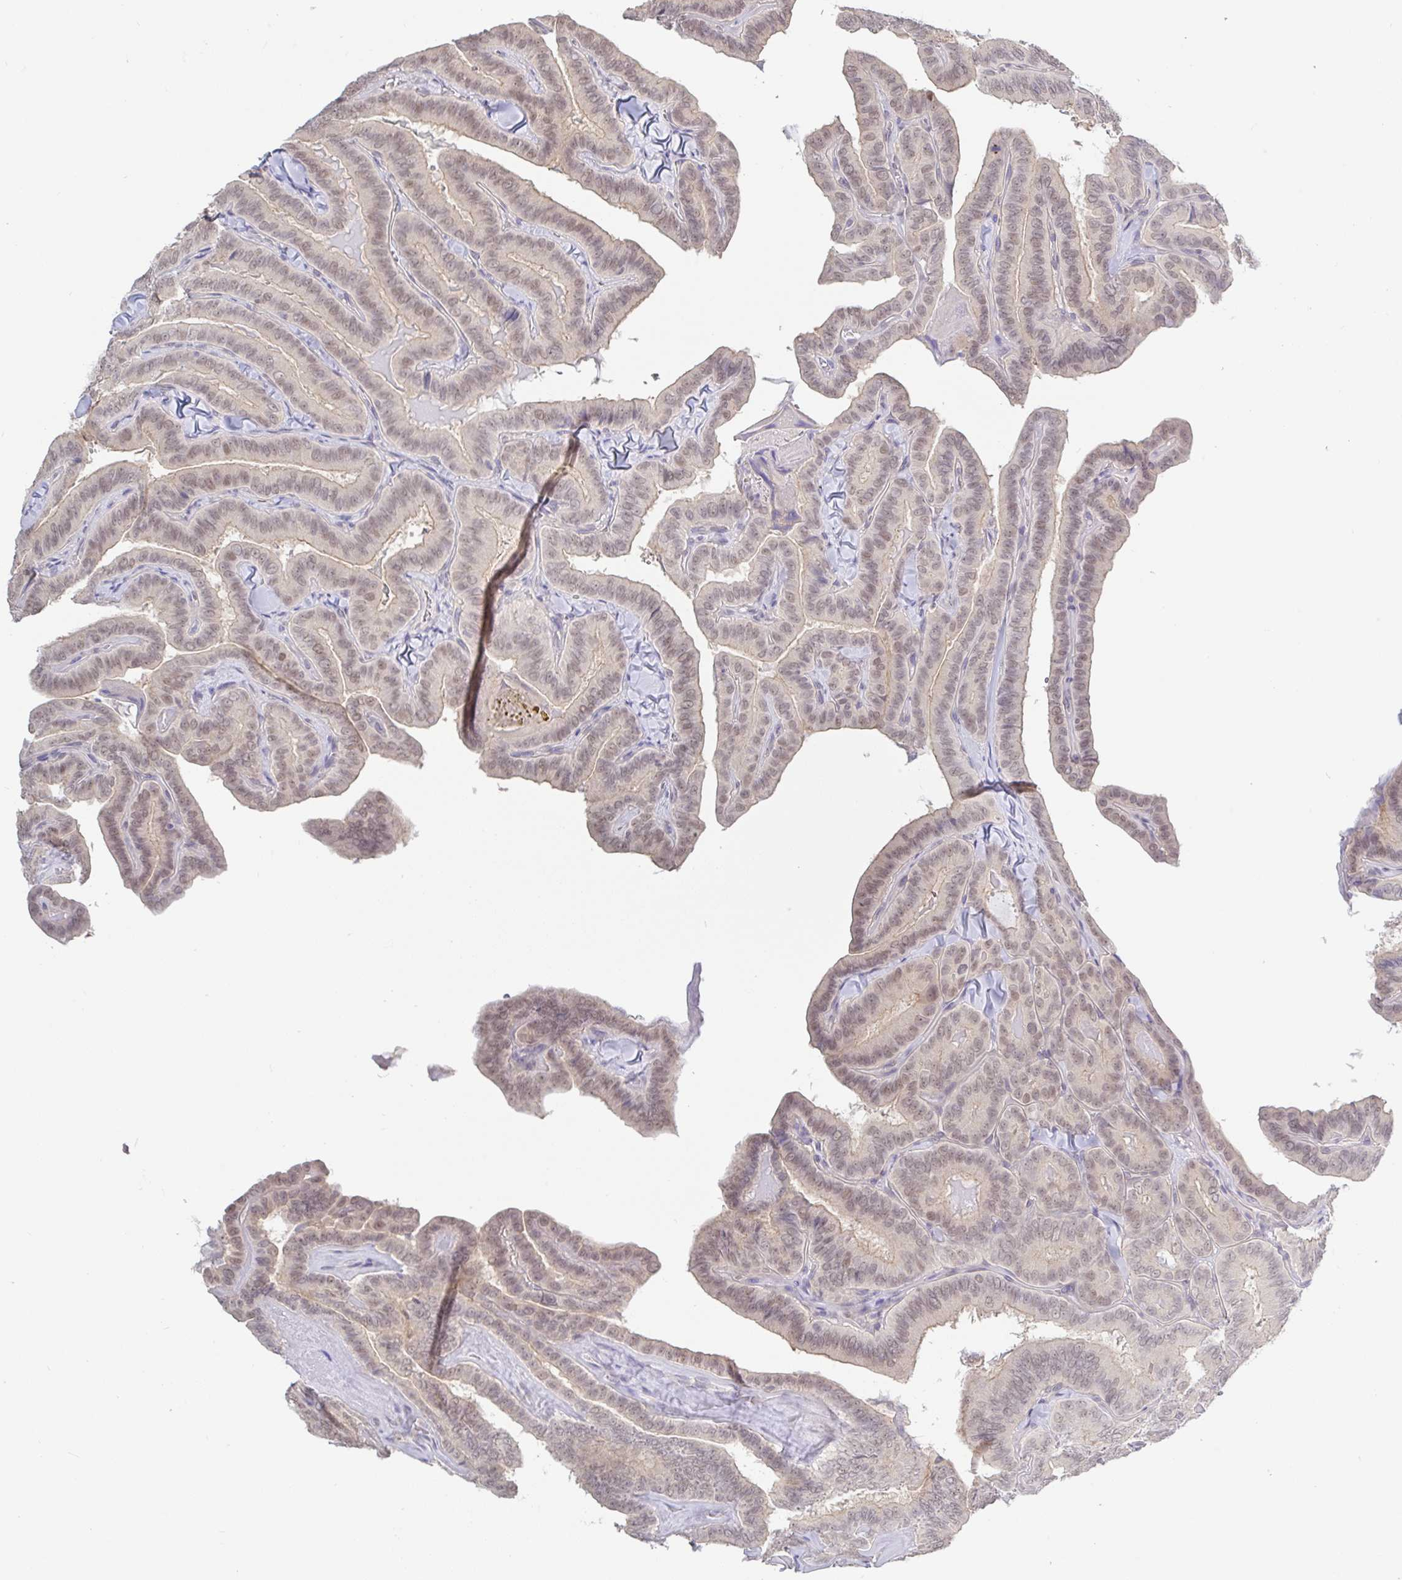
{"staining": {"intensity": "weak", "quantity": "25%-75%", "location": "nuclear"}, "tissue": "thyroid cancer", "cell_type": "Tumor cells", "image_type": "cancer", "snomed": [{"axis": "morphology", "description": "Papillary adenocarcinoma, NOS"}, {"axis": "topography", "description": "Thyroid gland"}], "caption": "Immunohistochemistry (IHC) (DAB) staining of thyroid cancer (papillary adenocarcinoma) demonstrates weak nuclear protein expression in approximately 25%-75% of tumor cells.", "gene": "HYPK", "patient": {"sex": "male", "age": 61}}